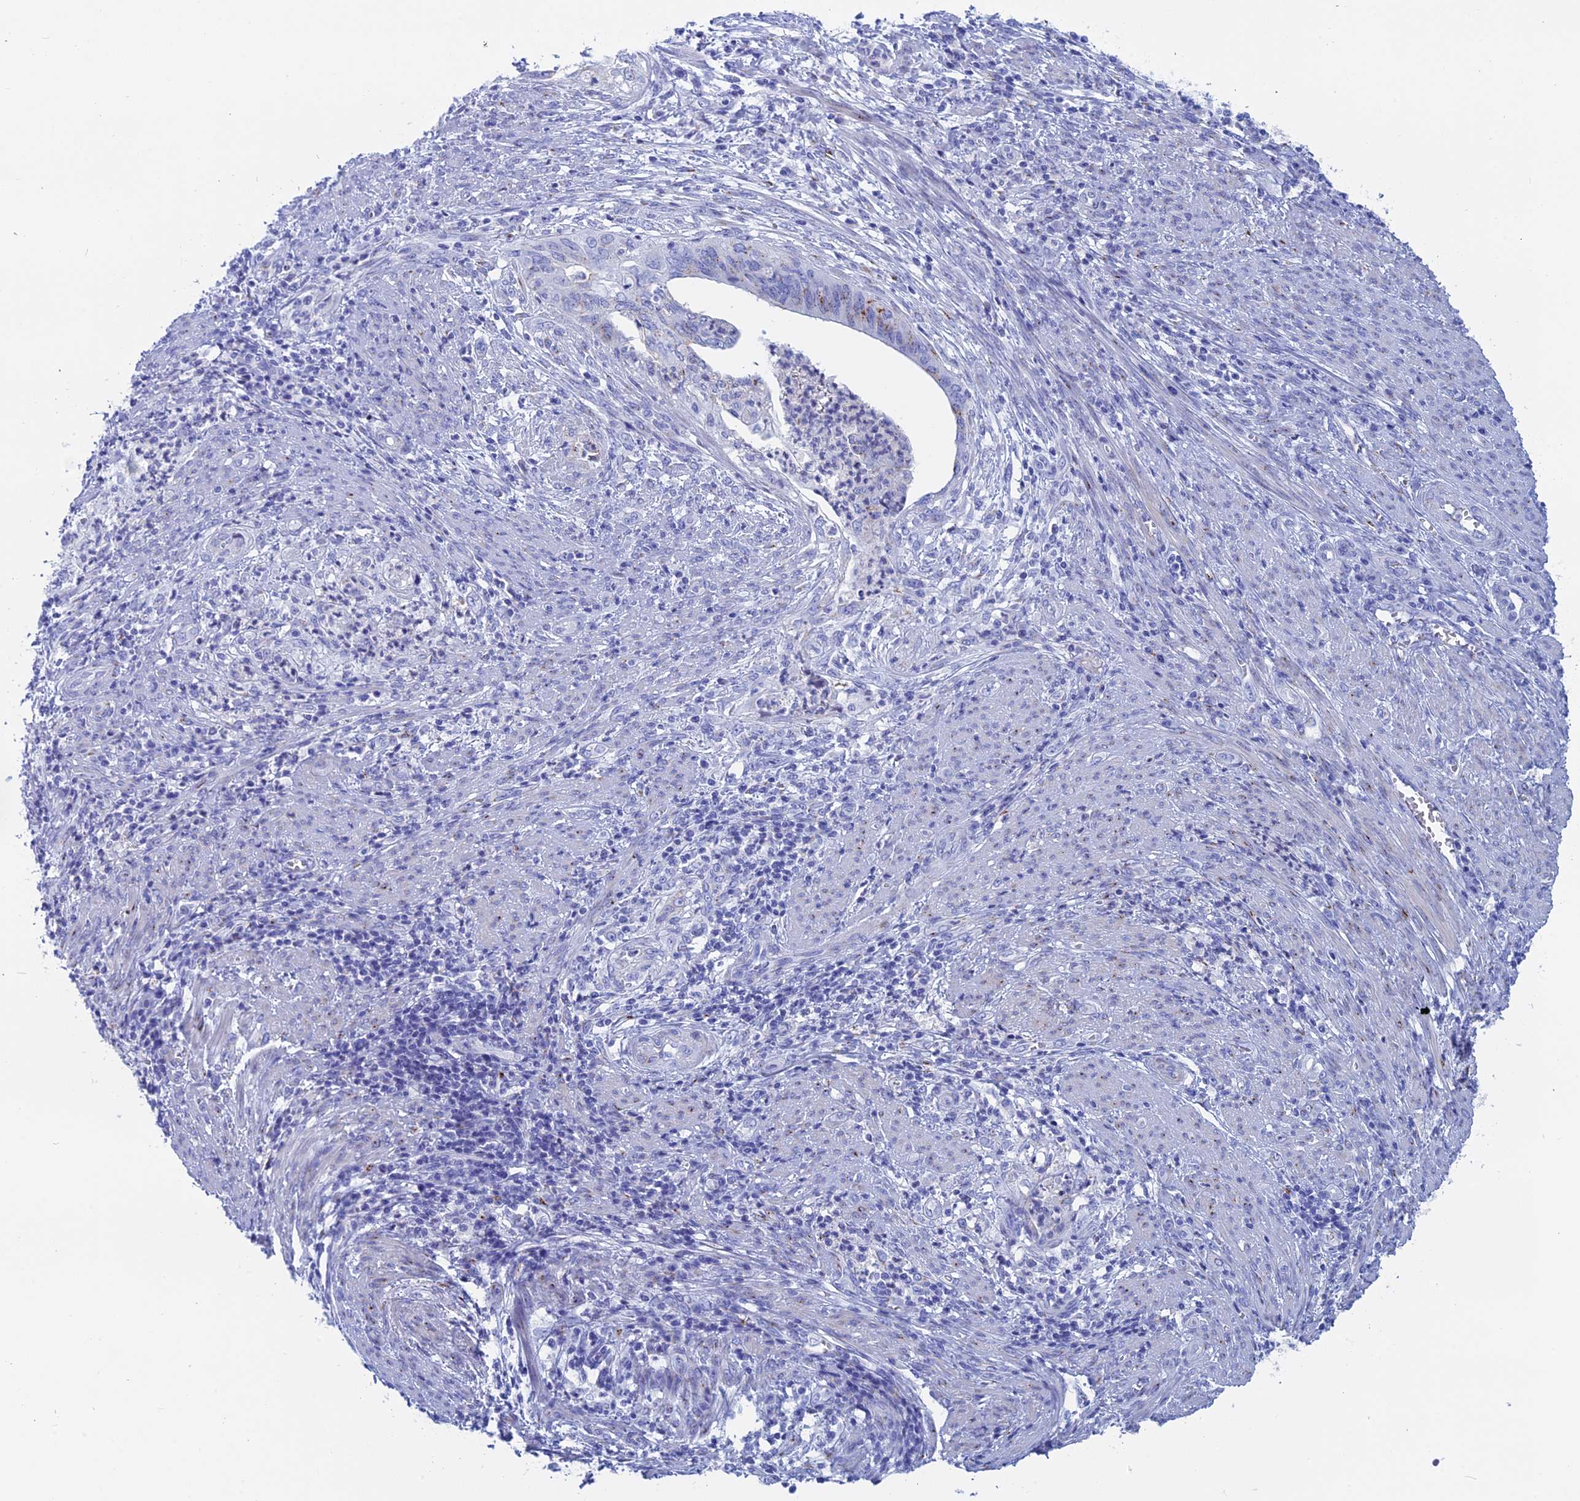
{"staining": {"intensity": "negative", "quantity": "none", "location": "none"}, "tissue": "endometrial cancer", "cell_type": "Tumor cells", "image_type": "cancer", "snomed": [{"axis": "morphology", "description": "Adenocarcinoma, NOS"}, {"axis": "topography", "description": "Endometrium"}], "caption": "Immunohistochemistry of human endometrial cancer displays no staining in tumor cells.", "gene": "ERICH4", "patient": {"sex": "female", "age": 68}}